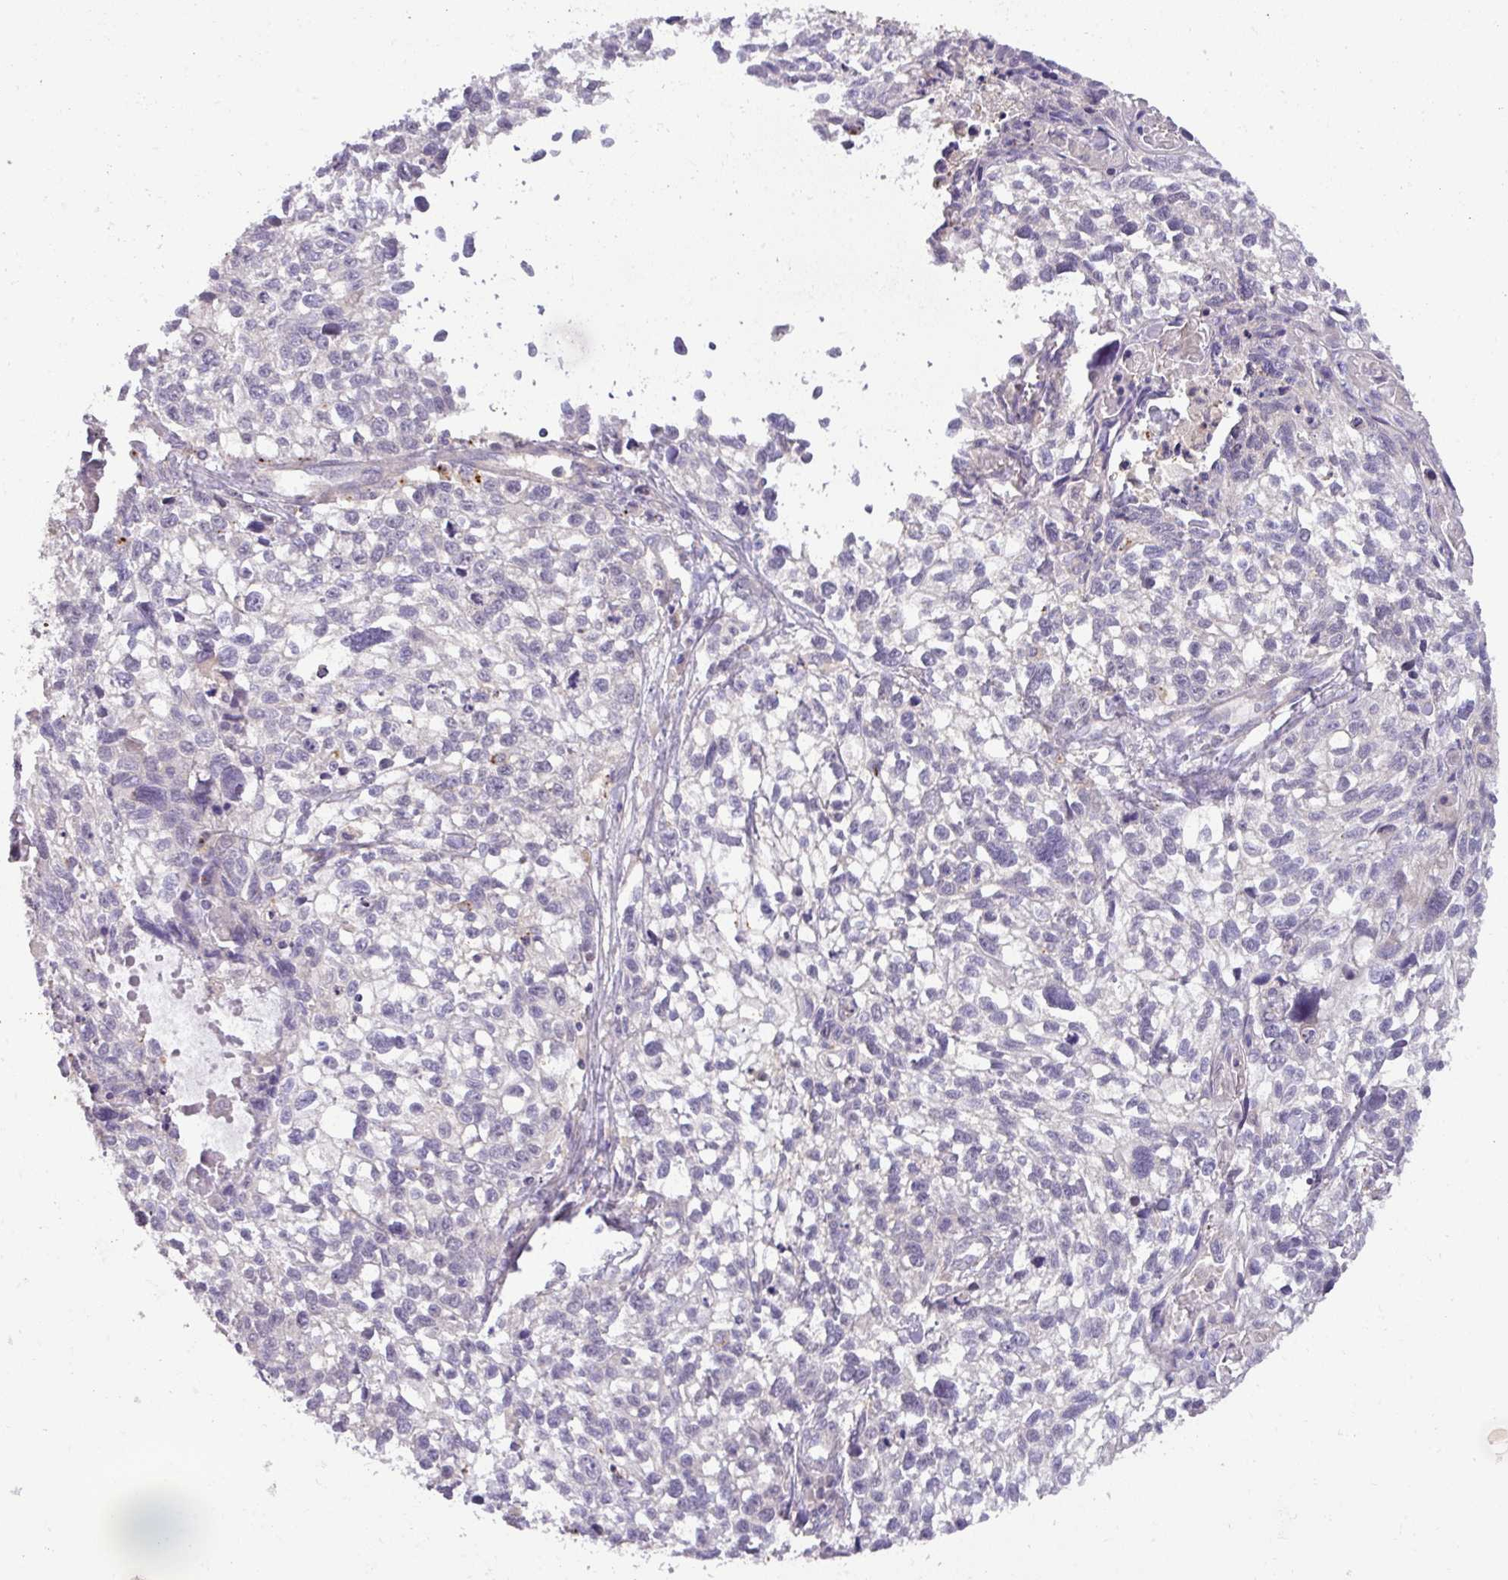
{"staining": {"intensity": "negative", "quantity": "none", "location": "none"}, "tissue": "lung cancer", "cell_type": "Tumor cells", "image_type": "cancer", "snomed": [{"axis": "morphology", "description": "Squamous cell carcinoma, NOS"}, {"axis": "topography", "description": "Lung"}], "caption": "Tumor cells show no significant protein staining in lung cancer.", "gene": "HOXC13", "patient": {"sex": "male", "age": 74}}